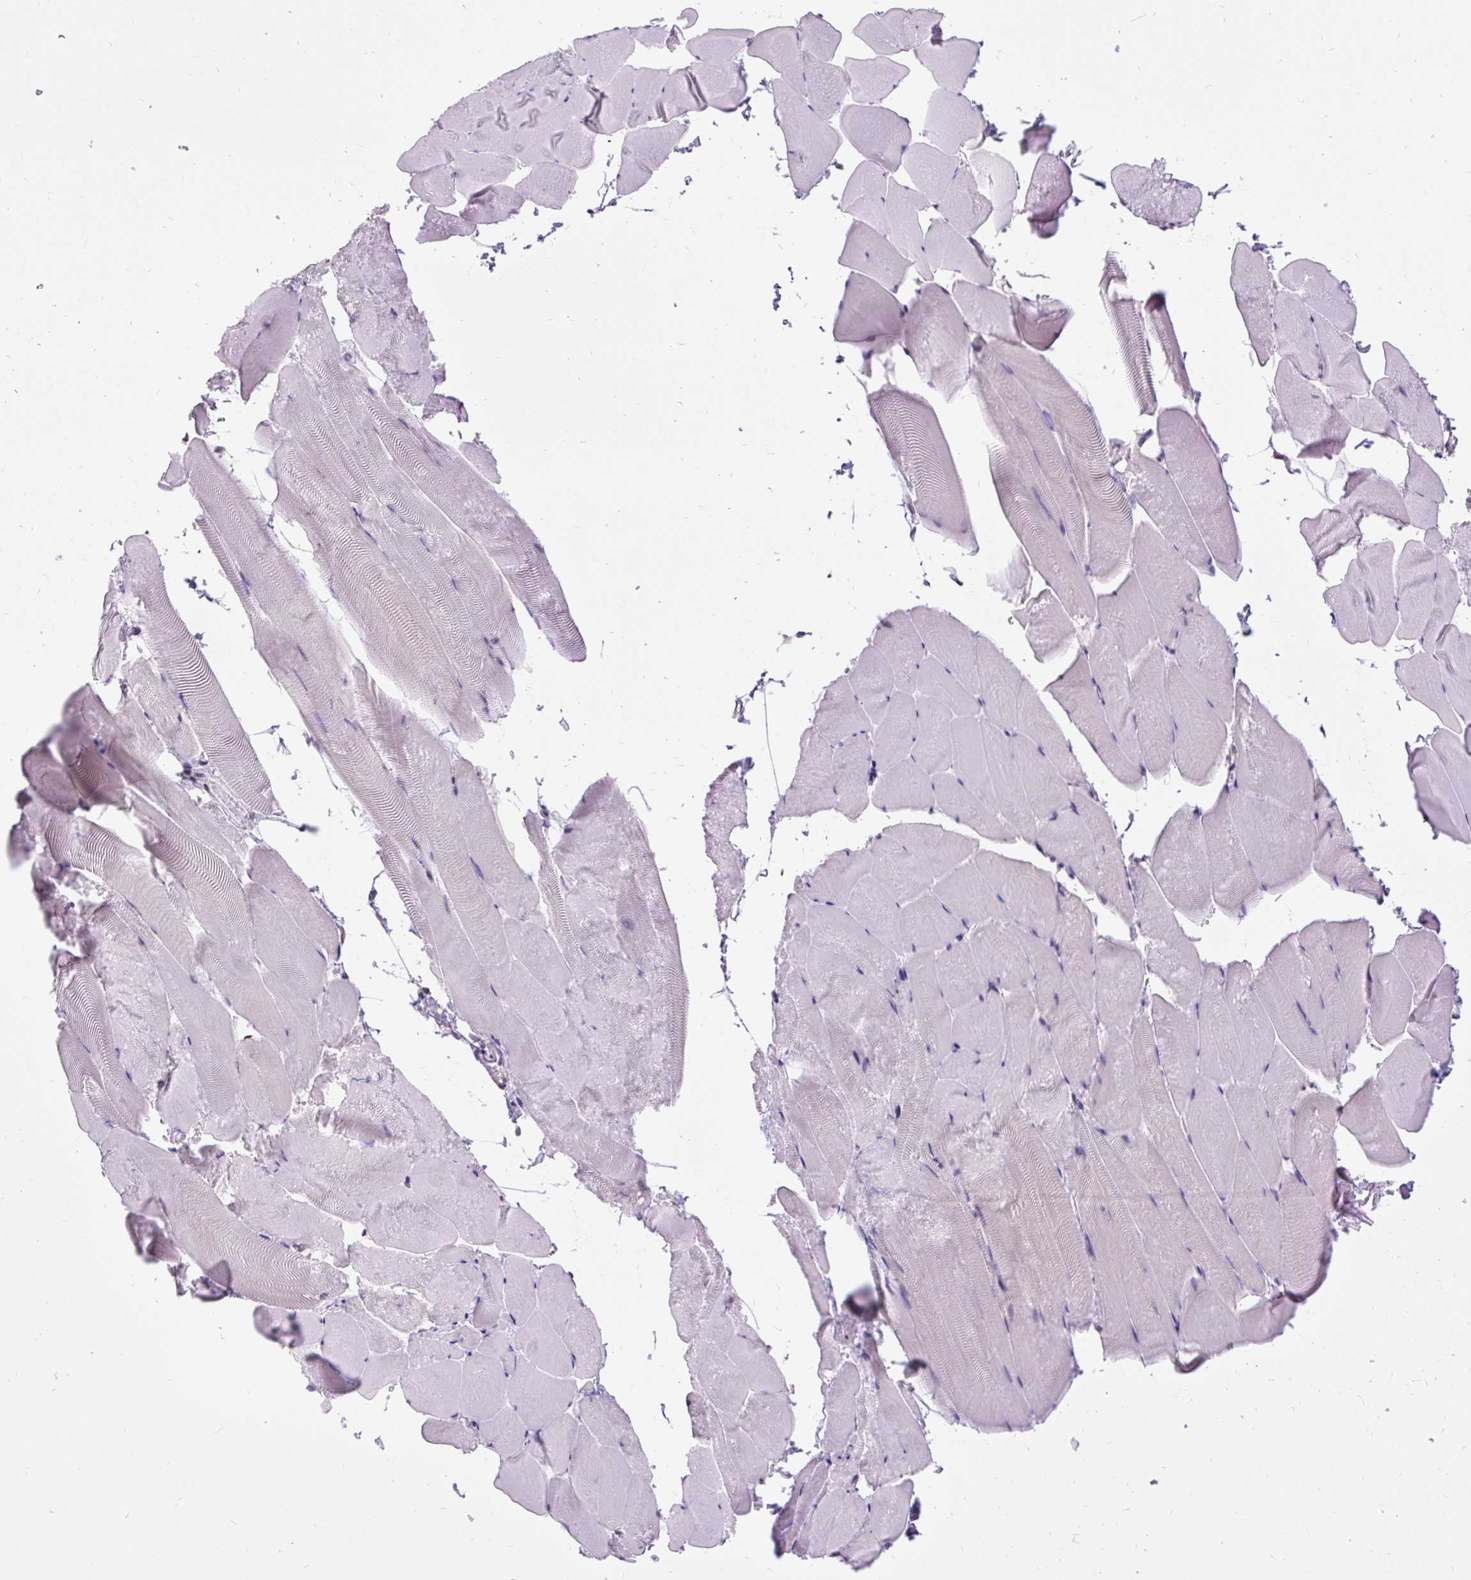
{"staining": {"intensity": "moderate", "quantity": "25%-75%", "location": "nuclear"}, "tissue": "skeletal muscle", "cell_type": "Myocytes", "image_type": "normal", "snomed": [{"axis": "morphology", "description": "Normal tissue, NOS"}, {"axis": "topography", "description": "Skeletal muscle"}], "caption": "High-power microscopy captured an immunohistochemistry (IHC) histopathology image of unremarkable skeletal muscle, revealing moderate nuclear positivity in approximately 25%-75% of myocytes.", "gene": "ZNF672", "patient": {"sex": "female", "age": 64}}